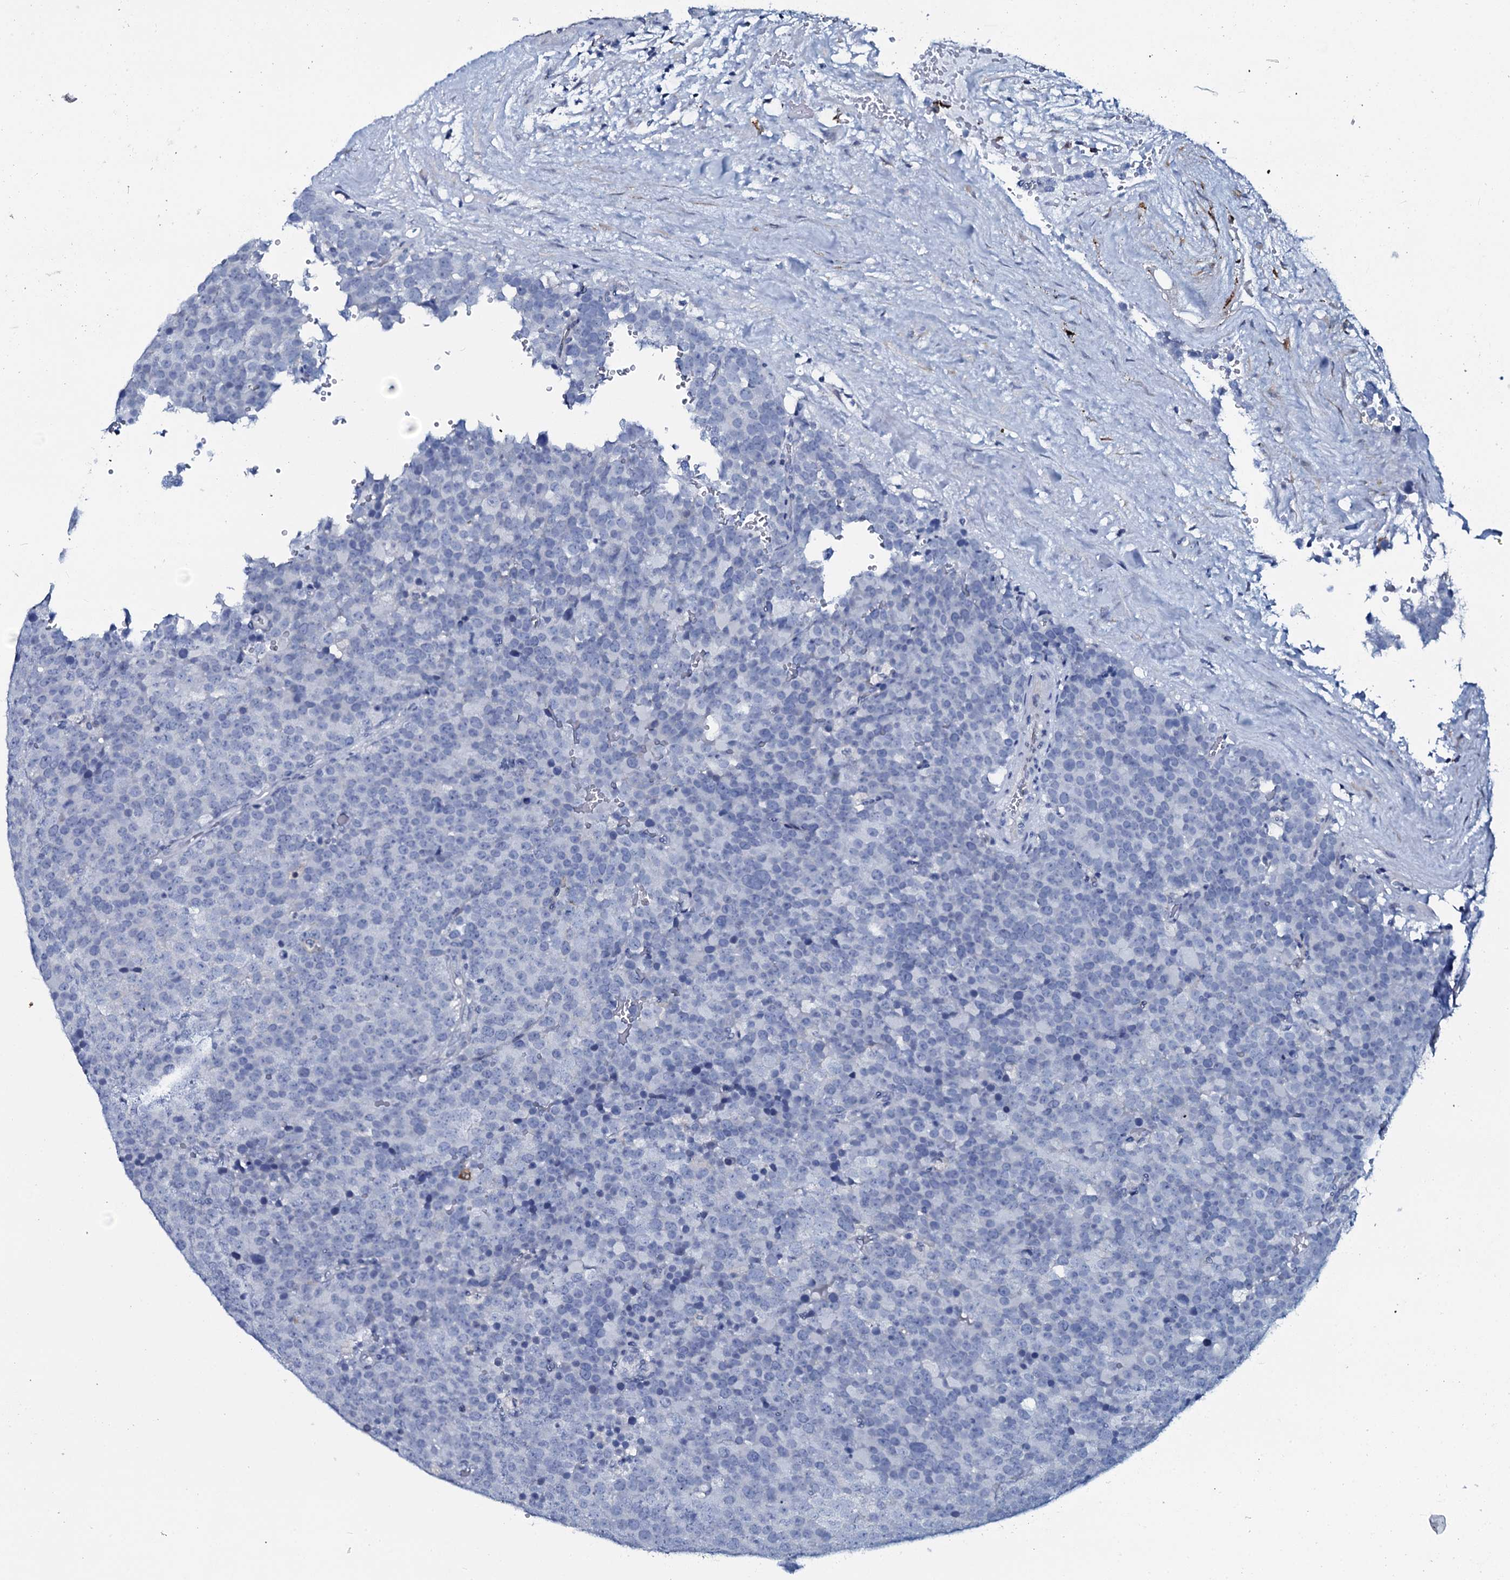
{"staining": {"intensity": "negative", "quantity": "none", "location": "none"}, "tissue": "testis cancer", "cell_type": "Tumor cells", "image_type": "cancer", "snomed": [{"axis": "morphology", "description": "Seminoma, NOS"}, {"axis": "topography", "description": "Testis"}], "caption": "Protein analysis of testis cancer displays no significant expression in tumor cells.", "gene": "SLC4A7", "patient": {"sex": "male", "age": 71}}